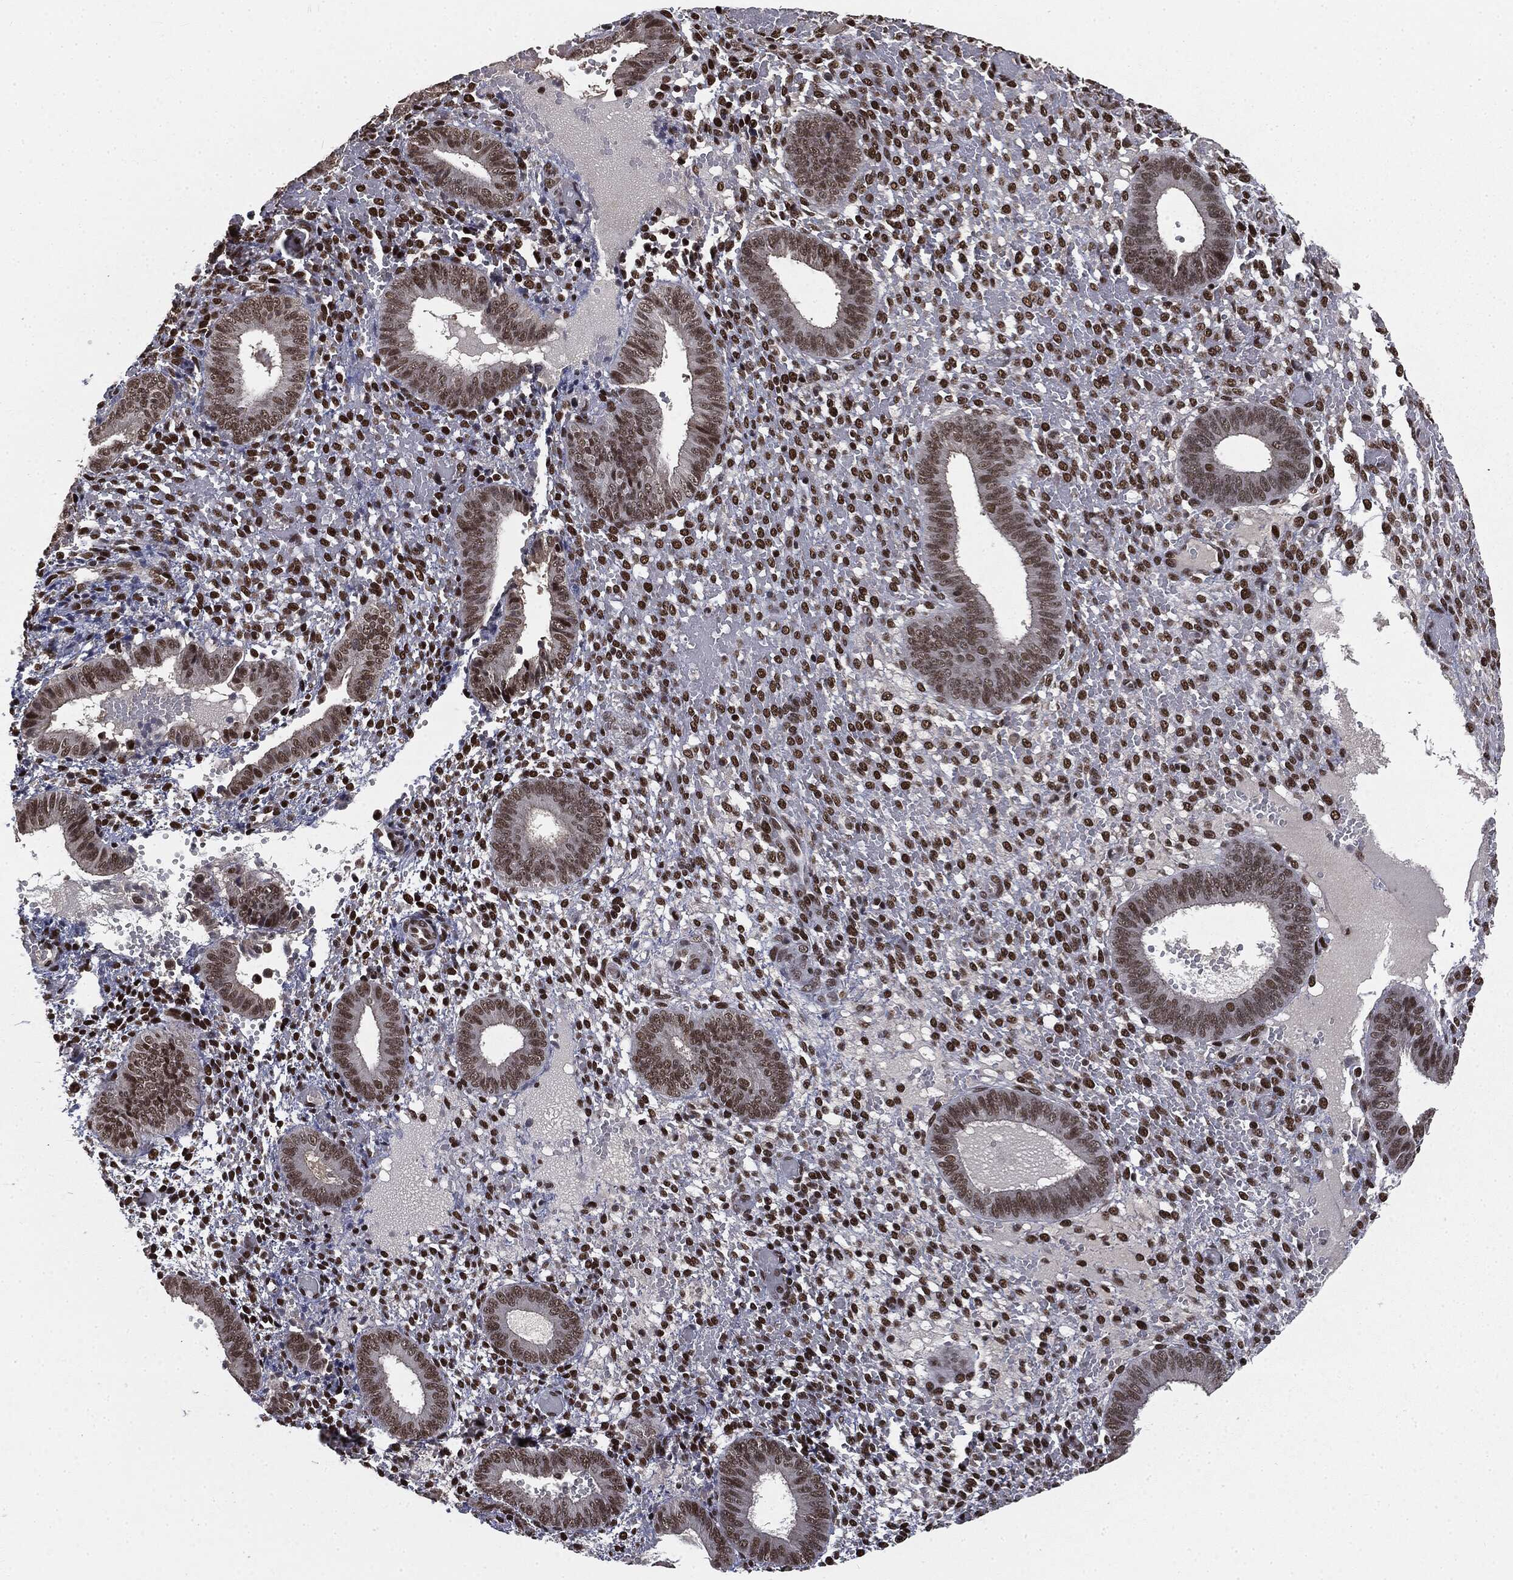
{"staining": {"intensity": "strong", "quantity": ">75%", "location": "nuclear"}, "tissue": "endometrium", "cell_type": "Cells in endometrial stroma", "image_type": "normal", "snomed": [{"axis": "morphology", "description": "Normal tissue, NOS"}, {"axis": "topography", "description": "Endometrium"}], "caption": "The image reveals a brown stain indicating the presence of a protein in the nuclear of cells in endometrial stroma in endometrium.", "gene": "DPH2", "patient": {"sex": "female", "age": 42}}